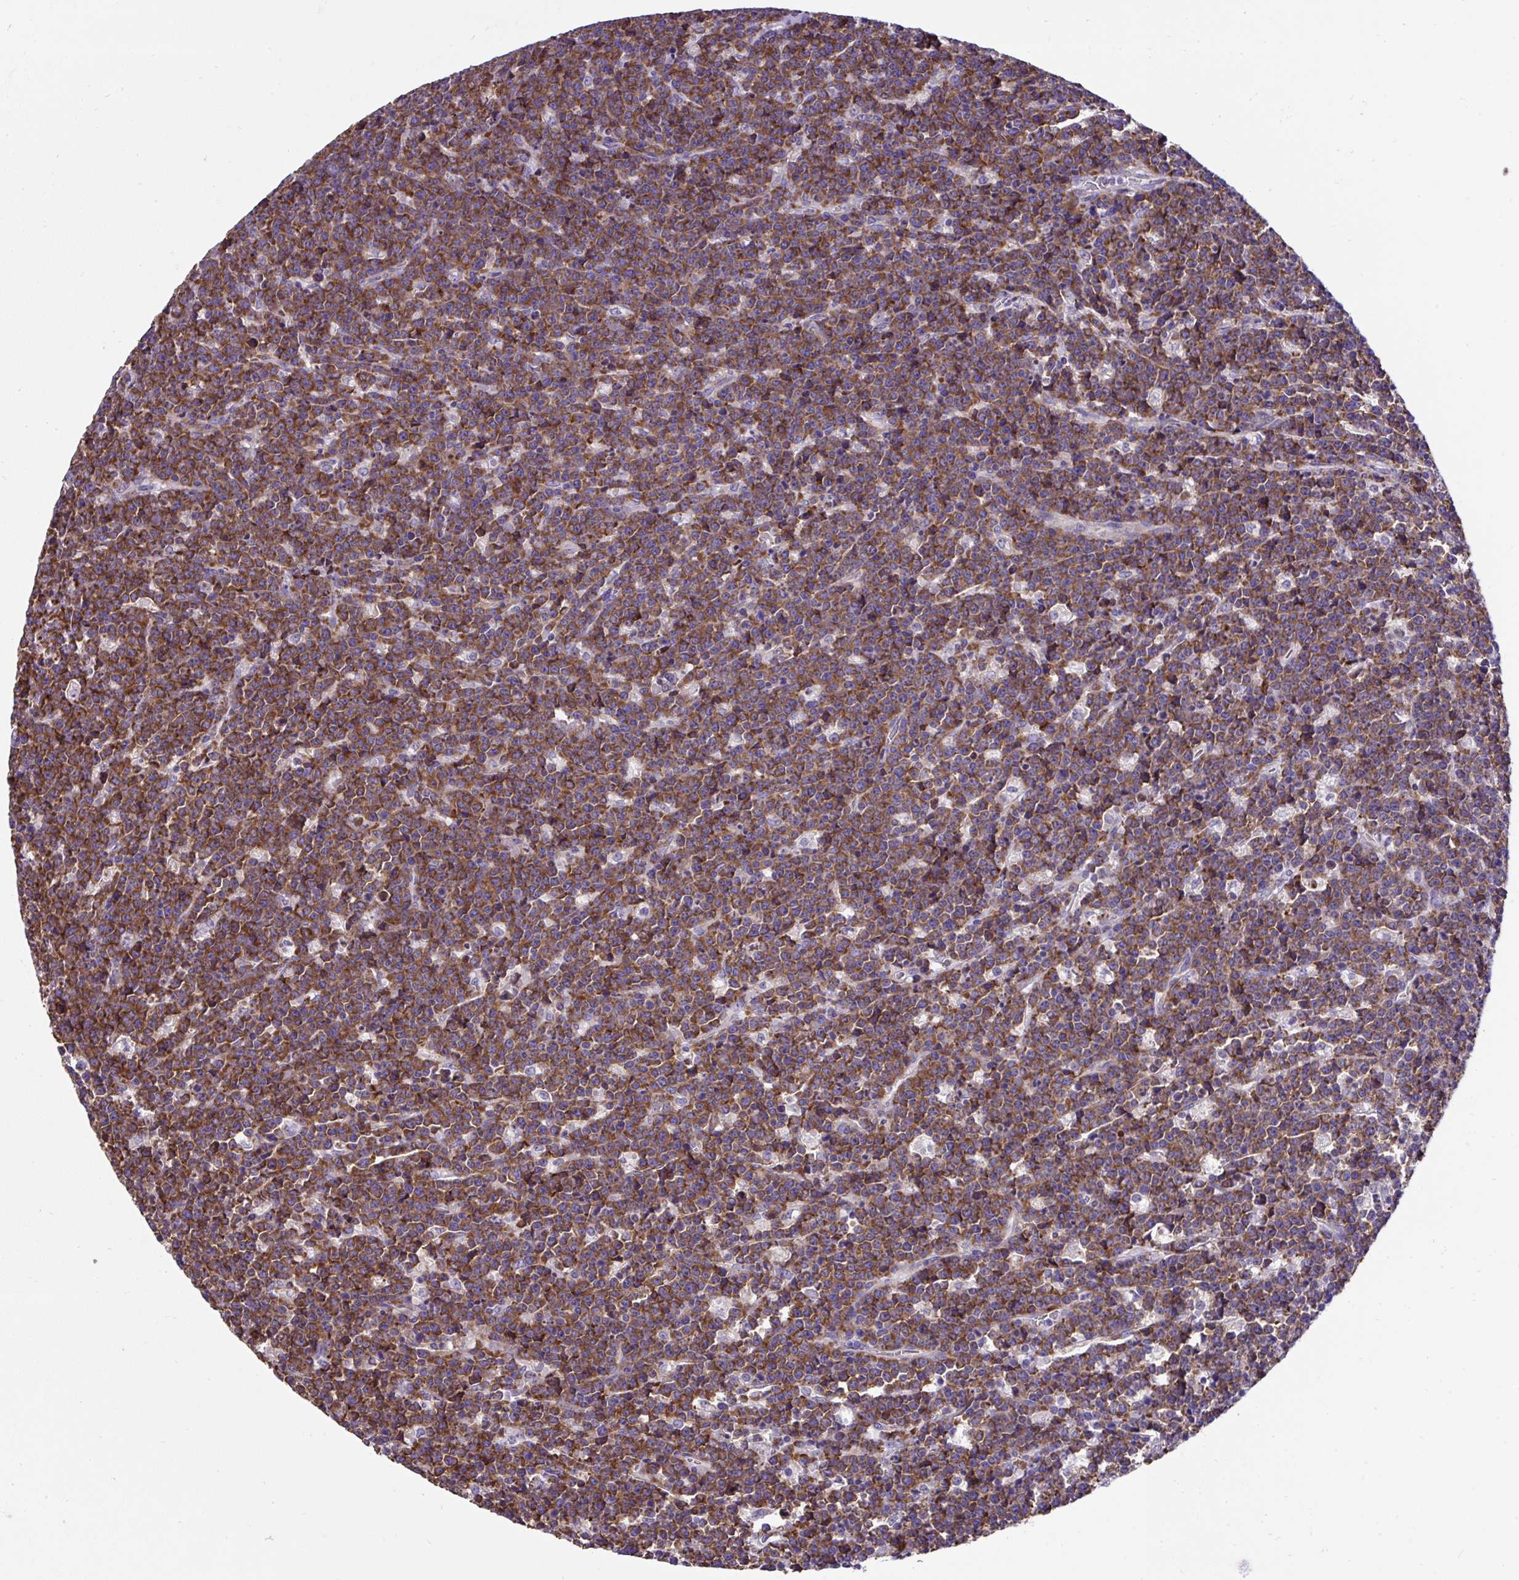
{"staining": {"intensity": "strong", "quantity": ">75%", "location": "cytoplasmic/membranous"}, "tissue": "lymphoma", "cell_type": "Tumor cells", "image_type": "cancer", "snomed": [{"axis": "morphology", "description": "Malignant lymphoma, non-Hodgkin's type, High grade"}, {"axis": "topography", "description": "Ovary"}], "caption": "Immunohistochemistry of high-grade malignant lymphoma, non-Hodgkin's type reveals high levels of strong cytoplasmic/membranous staining in about >75% of tumor cells.", "gene": "RPL7", "patient": {"sex": "female", "age": 56}}